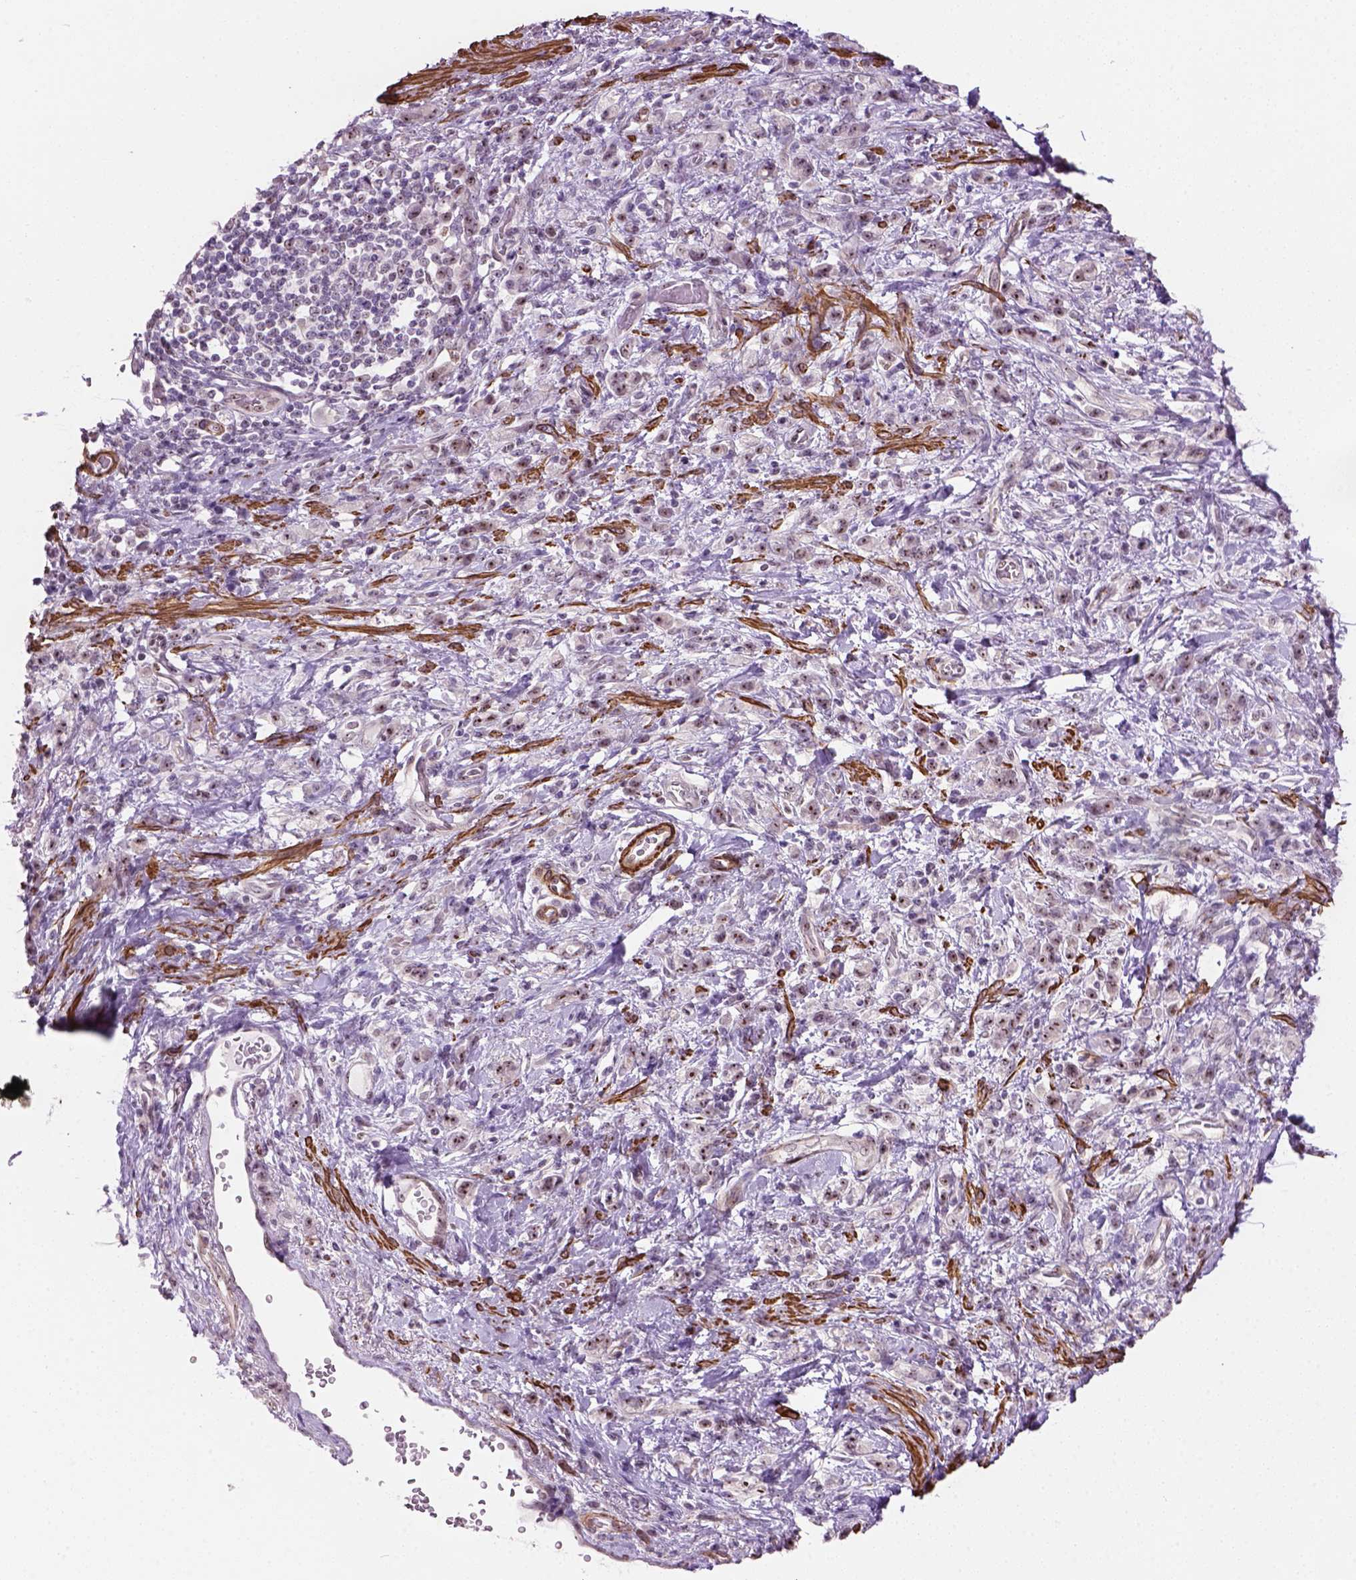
{"staining": {"intensity": "moderate", "quantity": ">75%", "location": "nuclear"}, "tissue": "stomach cancer", "cell_type": "Tumor cells", "image_type": "cancer", "snomed": [{"axis": "morphology", "description": "Adenocarcinoma, NOS"}, {"axis": "topography", "description": "Stomach"}], "caption": "Immunohistochemistry (IHC) (DAB) staining of human stomach cancer reveals moderate nuclear protein staining in approximately >75% of tumor cells.", "gene": "RRS1", "patient": {"sex": "male", "age": 77}}